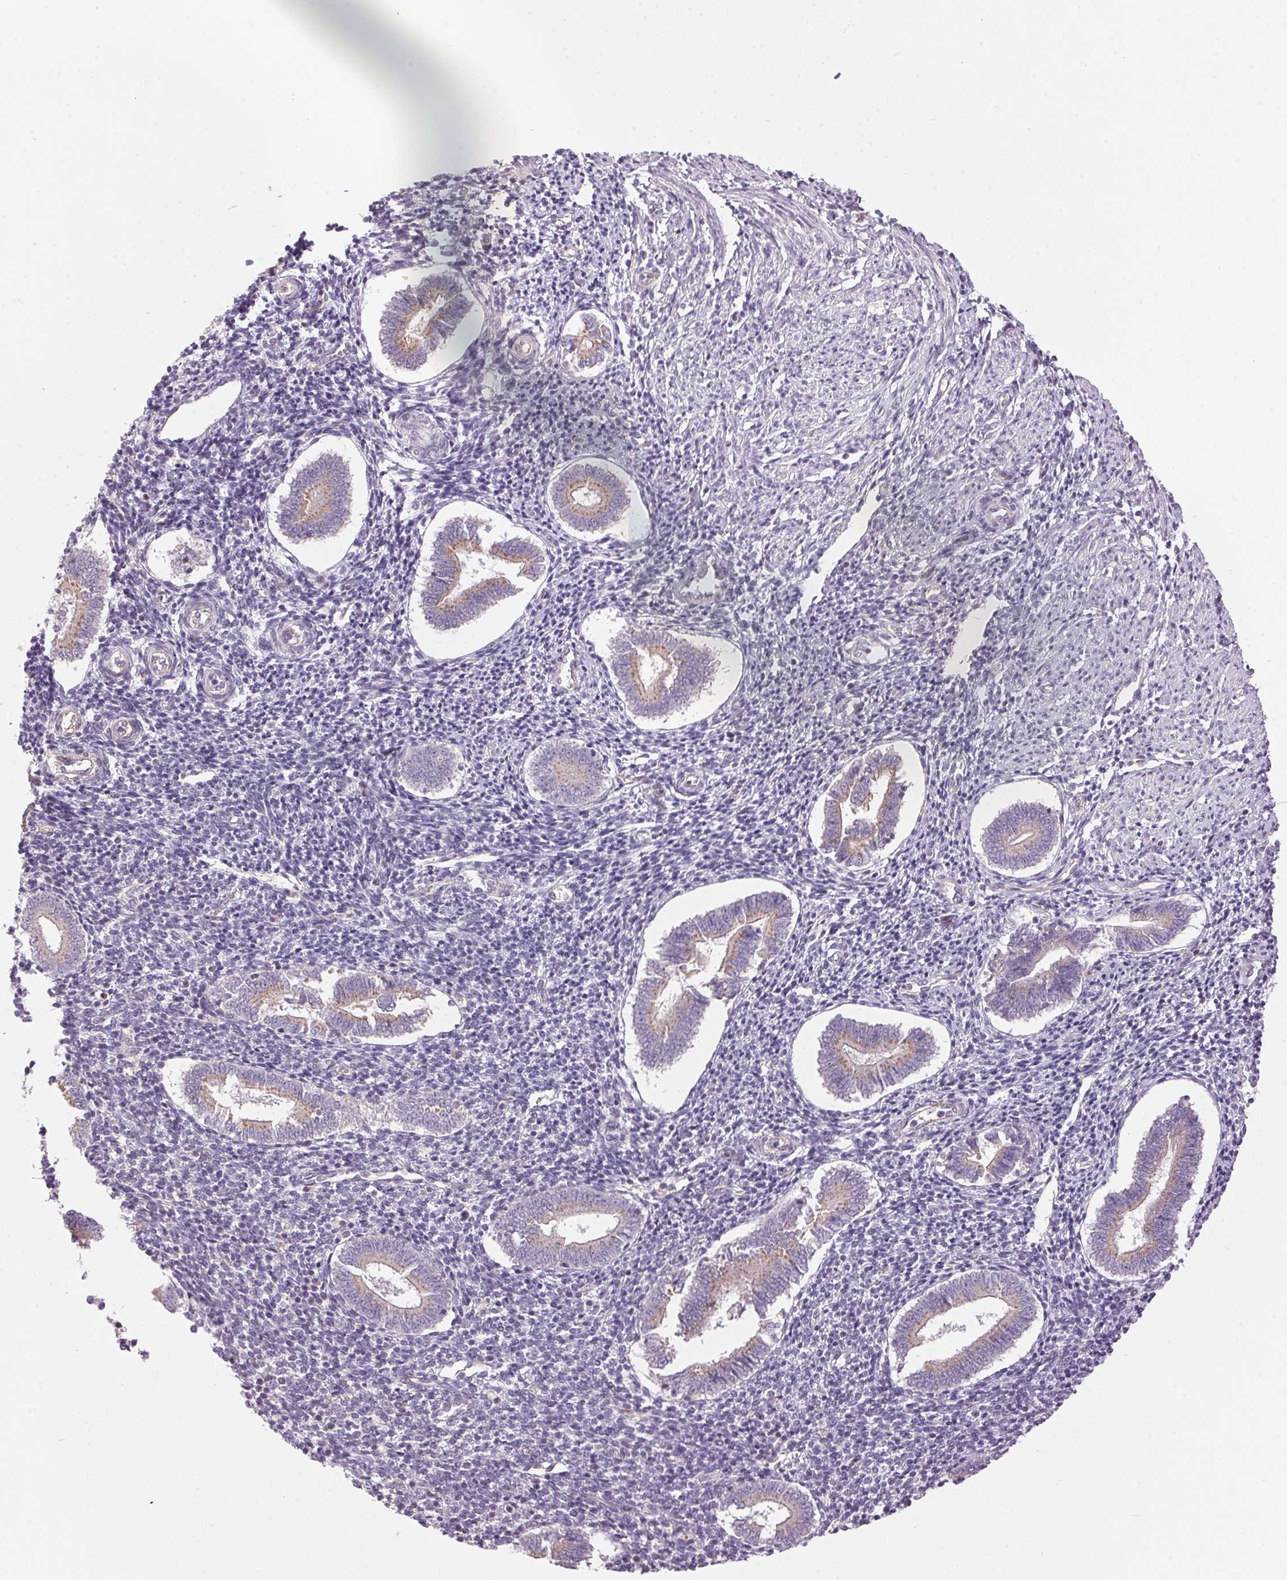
{"staining": {"intensity": "negative", "quantity": "none", "location": "none"}, "tissue": "endometrium", "cell_type": "Cells in endometrial stroma", "image_type": "normal", "snomed": [{"axis": "morphology", "description": "Normal tissue, NOS"}, {"axis": "topography", "description": "Endometrium"}], "caption": "Human endometrium stained for a protein using immunohistochemistry (IHC) reveals no staining in cells in endometrial stroma.", "gene": "GOLPH3", "patient": {"sex": "female", "age": 25}}